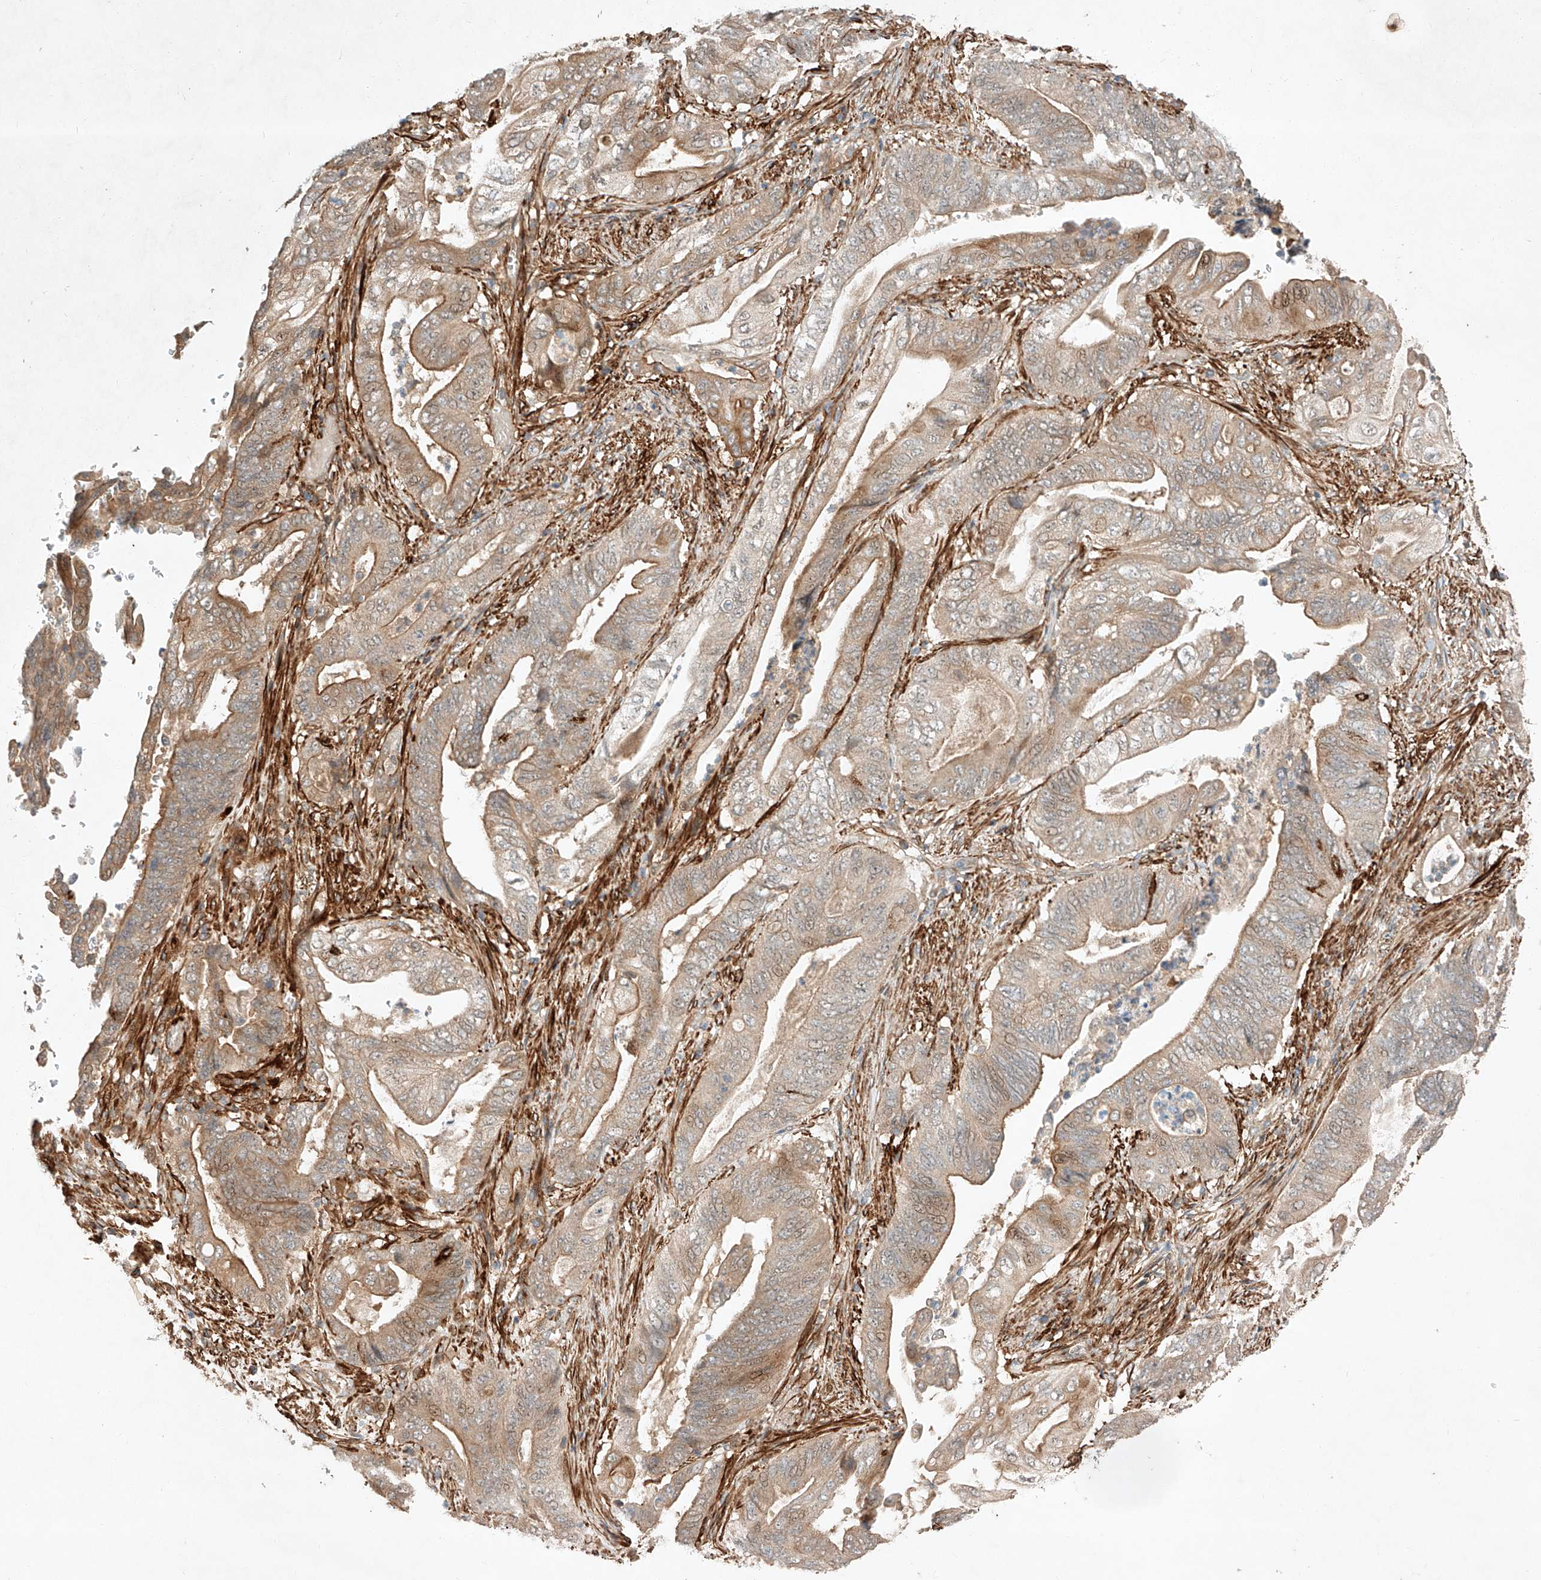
{"staining": {"intensity": "moderate", "quantity": "25%-75%", "location": "cytoplasmic/membranous"}, "tissue": "stomach cancer", "cell_type": "Tumor cells", "image_type": "cancer", "snomed": [{"axis": "morphology", "description": "Adenocarcinoma, NOS"}, {"axis": "topography", "description": "Stomach"}], "caption": "Immunohistochemistry (IHC) histopathology image of human adenocarcinoma (stomach) stained for a protein (brown), which displays medium levels of moderate cytoplasmic/membranous positivity in approximately 25%-75% of tumor cells.", "gene": "ARHGAP33", "patient": {"sex": "female", "age": 73}}